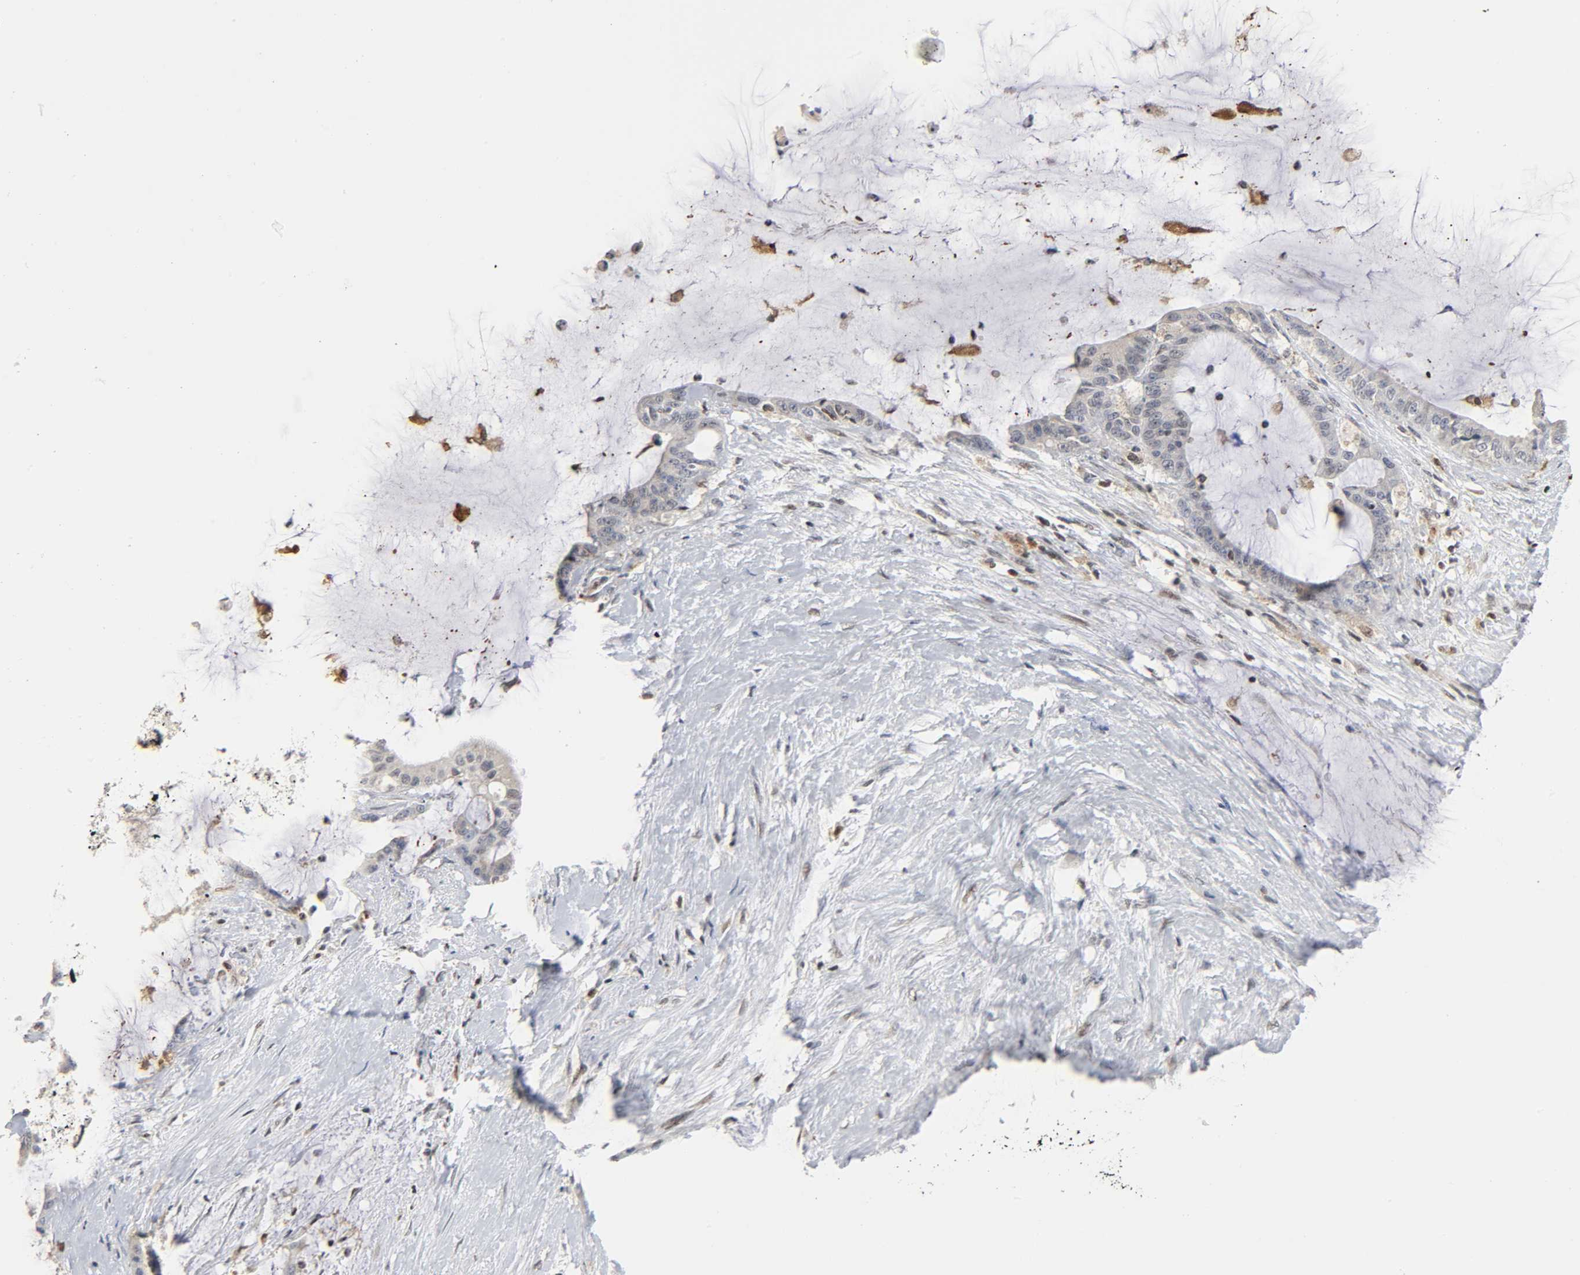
{"staining": {"intensity": "negative", "quantity": "none", "location": "none"}, "tissue": "liver cancer", "cell_type": "Tumor cells", "image_type": "cancer", "snomed": [{"axis": "morphology", "description": "Cholangiocarcinoma"}, {"axis": "topography", "description": "Liver"}], "caption": "This is a photomicrograph of immunohistochemistry staining of cholangiocarcinoma (liver), which shows no expression in tumor cells. (DAB immunohistochemistry, high magnification).", "gene": "KAT2B", "patient": {"sex": "female", "age": 73}}